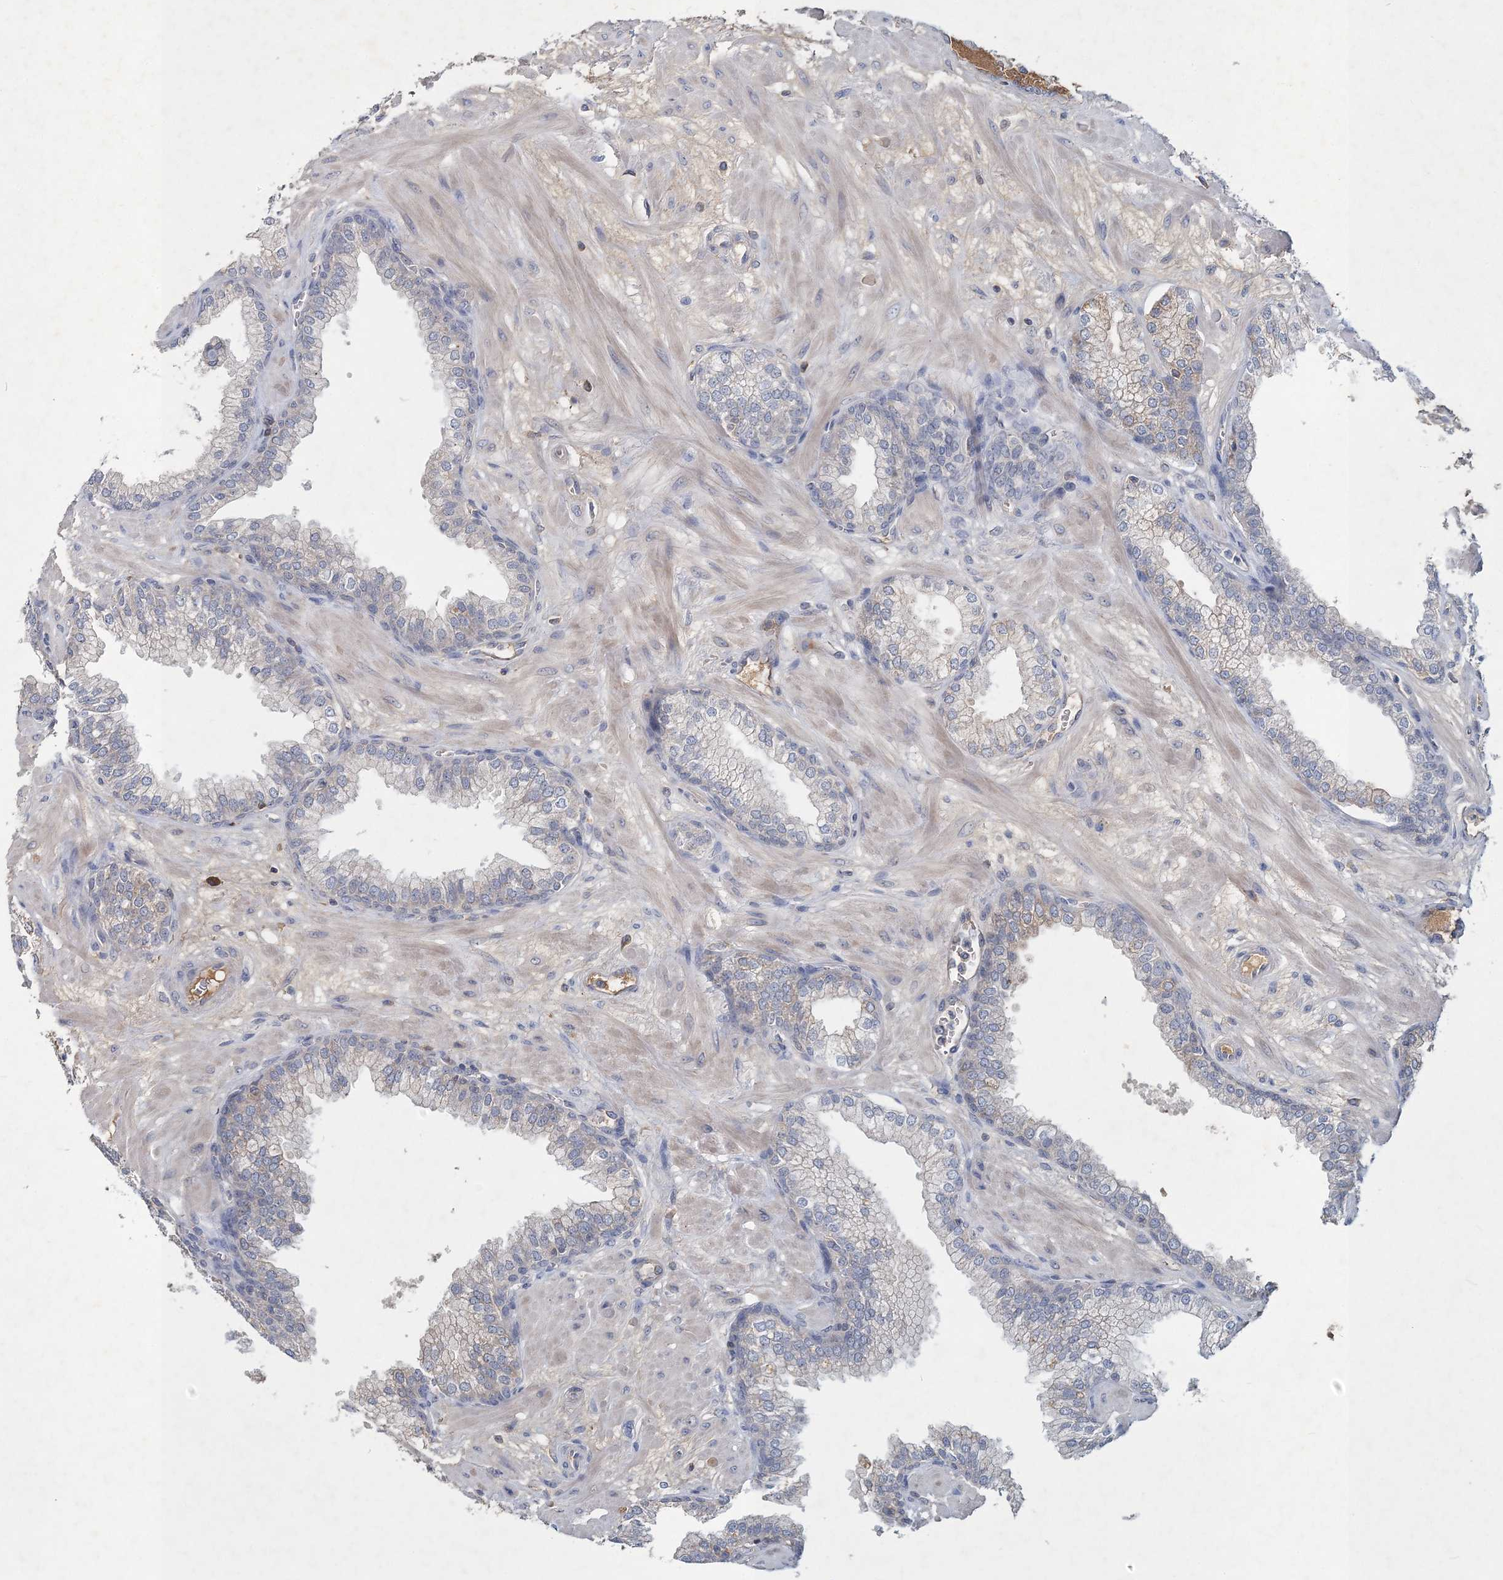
{"staining": {"intensity": "negative", "quantity": "none", "location": "none"}, "tissue": "prostate", "cell_type": "Glandular cells", "image_type": "normal", "snomed": [{"axis": "morphology", "description": "Normal tissue, NOS"}, {"axis": "morphology", "description": "Urothelial carcinoma, Low grade"}, {"axis": "topography", "description": "Urinary bladder"}, {"axis": "topography", "description": "Prostate"}], "caption": "Immunohistochemistry (IHC) micrograph of unremarkable human prostate stained for a protein (brown), which reveals no positivity in glandular cells.", "gene": "RNF25", "patient": {"sex": "male", "age": 60}}